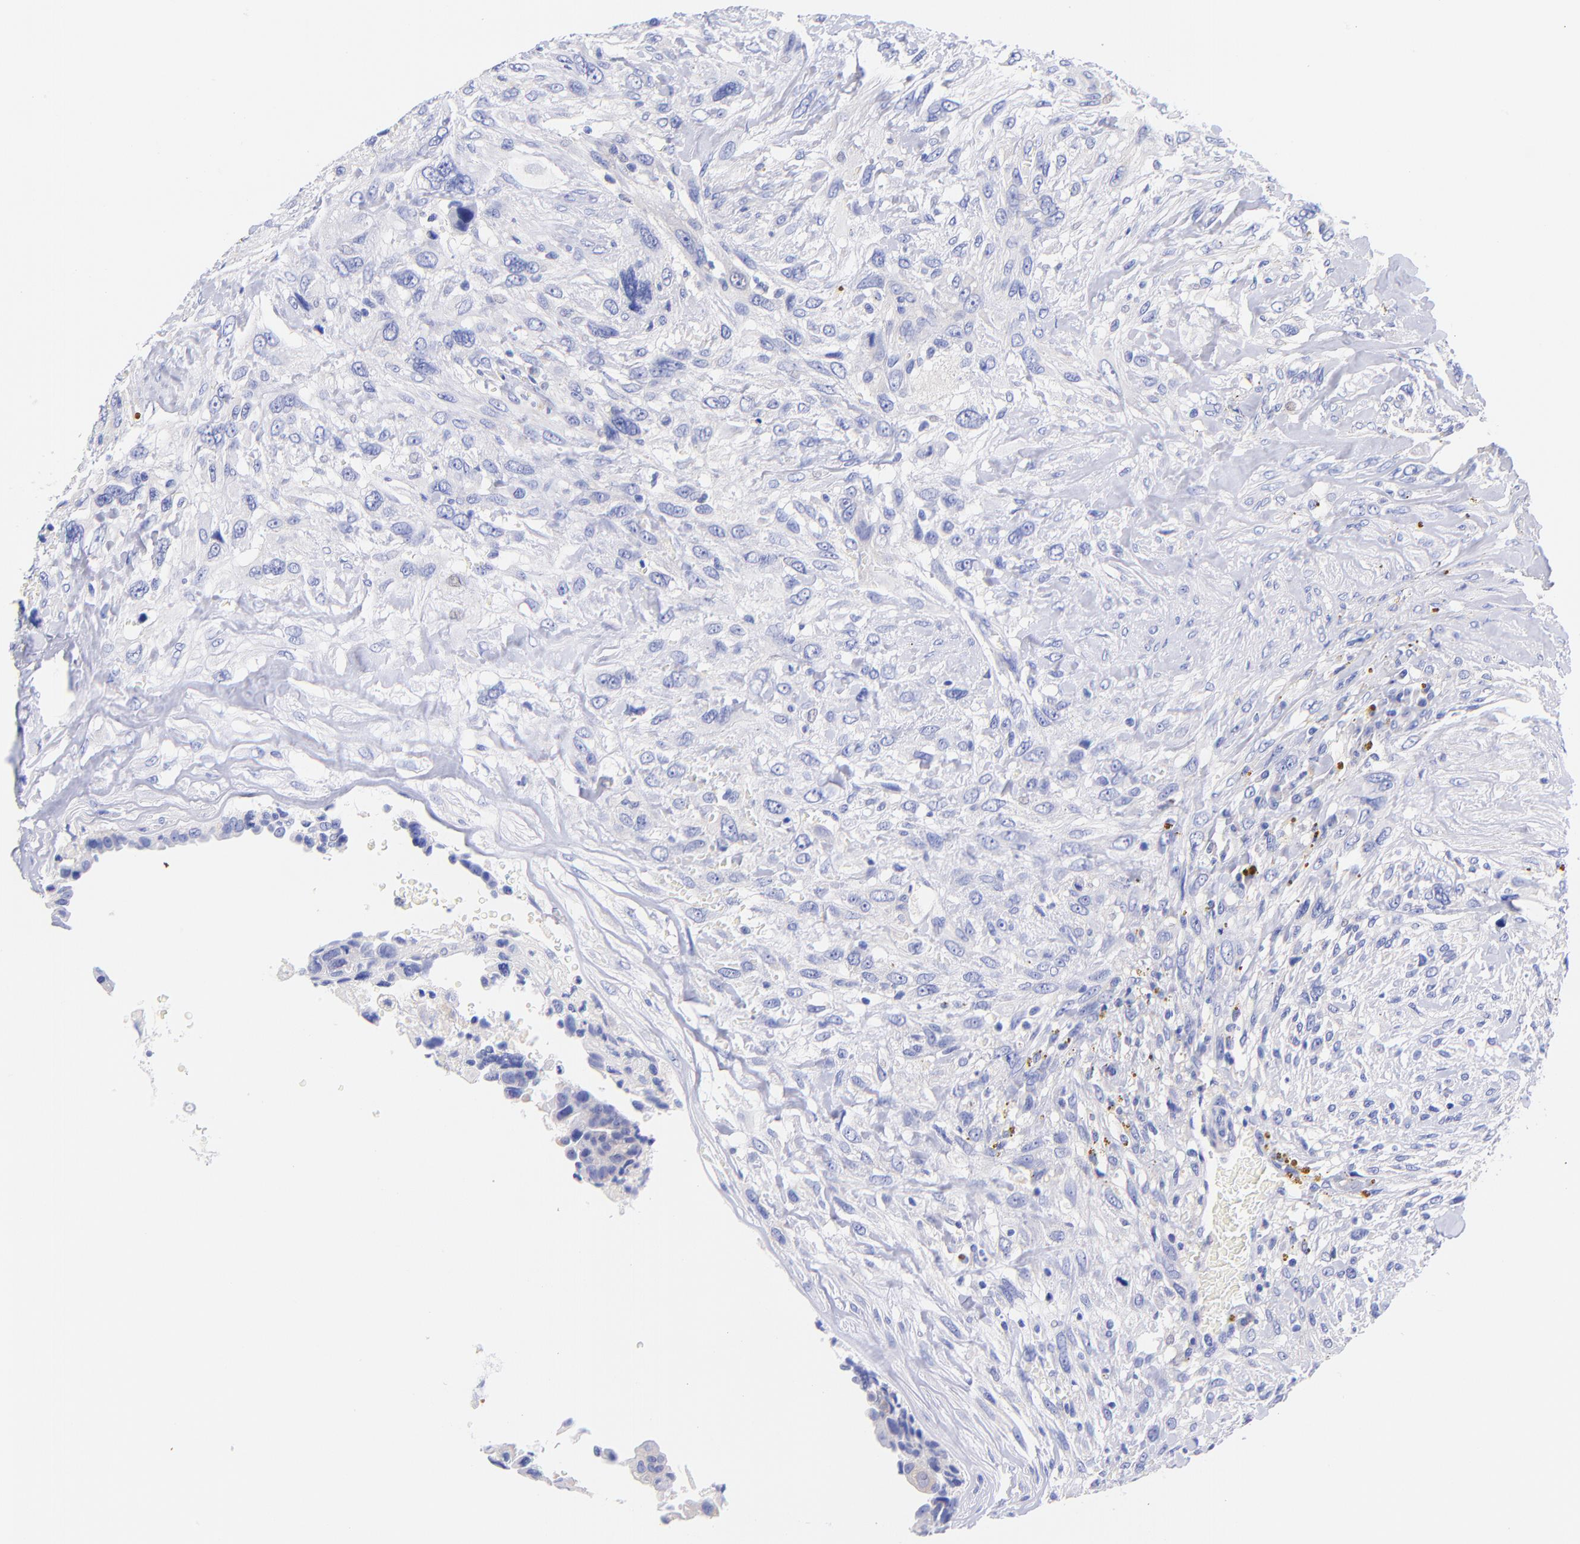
{"staining": {"intensity": "negative", "quantity": "none", "location": "none"}, "tissue": "breast cancer", "cell_type": "Tumor cells", "image_type": "cancer", "snomed": [{"axis": "morphology", "description": "Neoplasm, malignant, NOS"}, {"axis": "topography", "description": "Breast"}], "caption": "Protein analysis of breast cancer (malignant neoplasm) exhibits no significant staining in tumor cells.", "gene": "GPHN", "patient": {"sex": "female", "age": 50}}